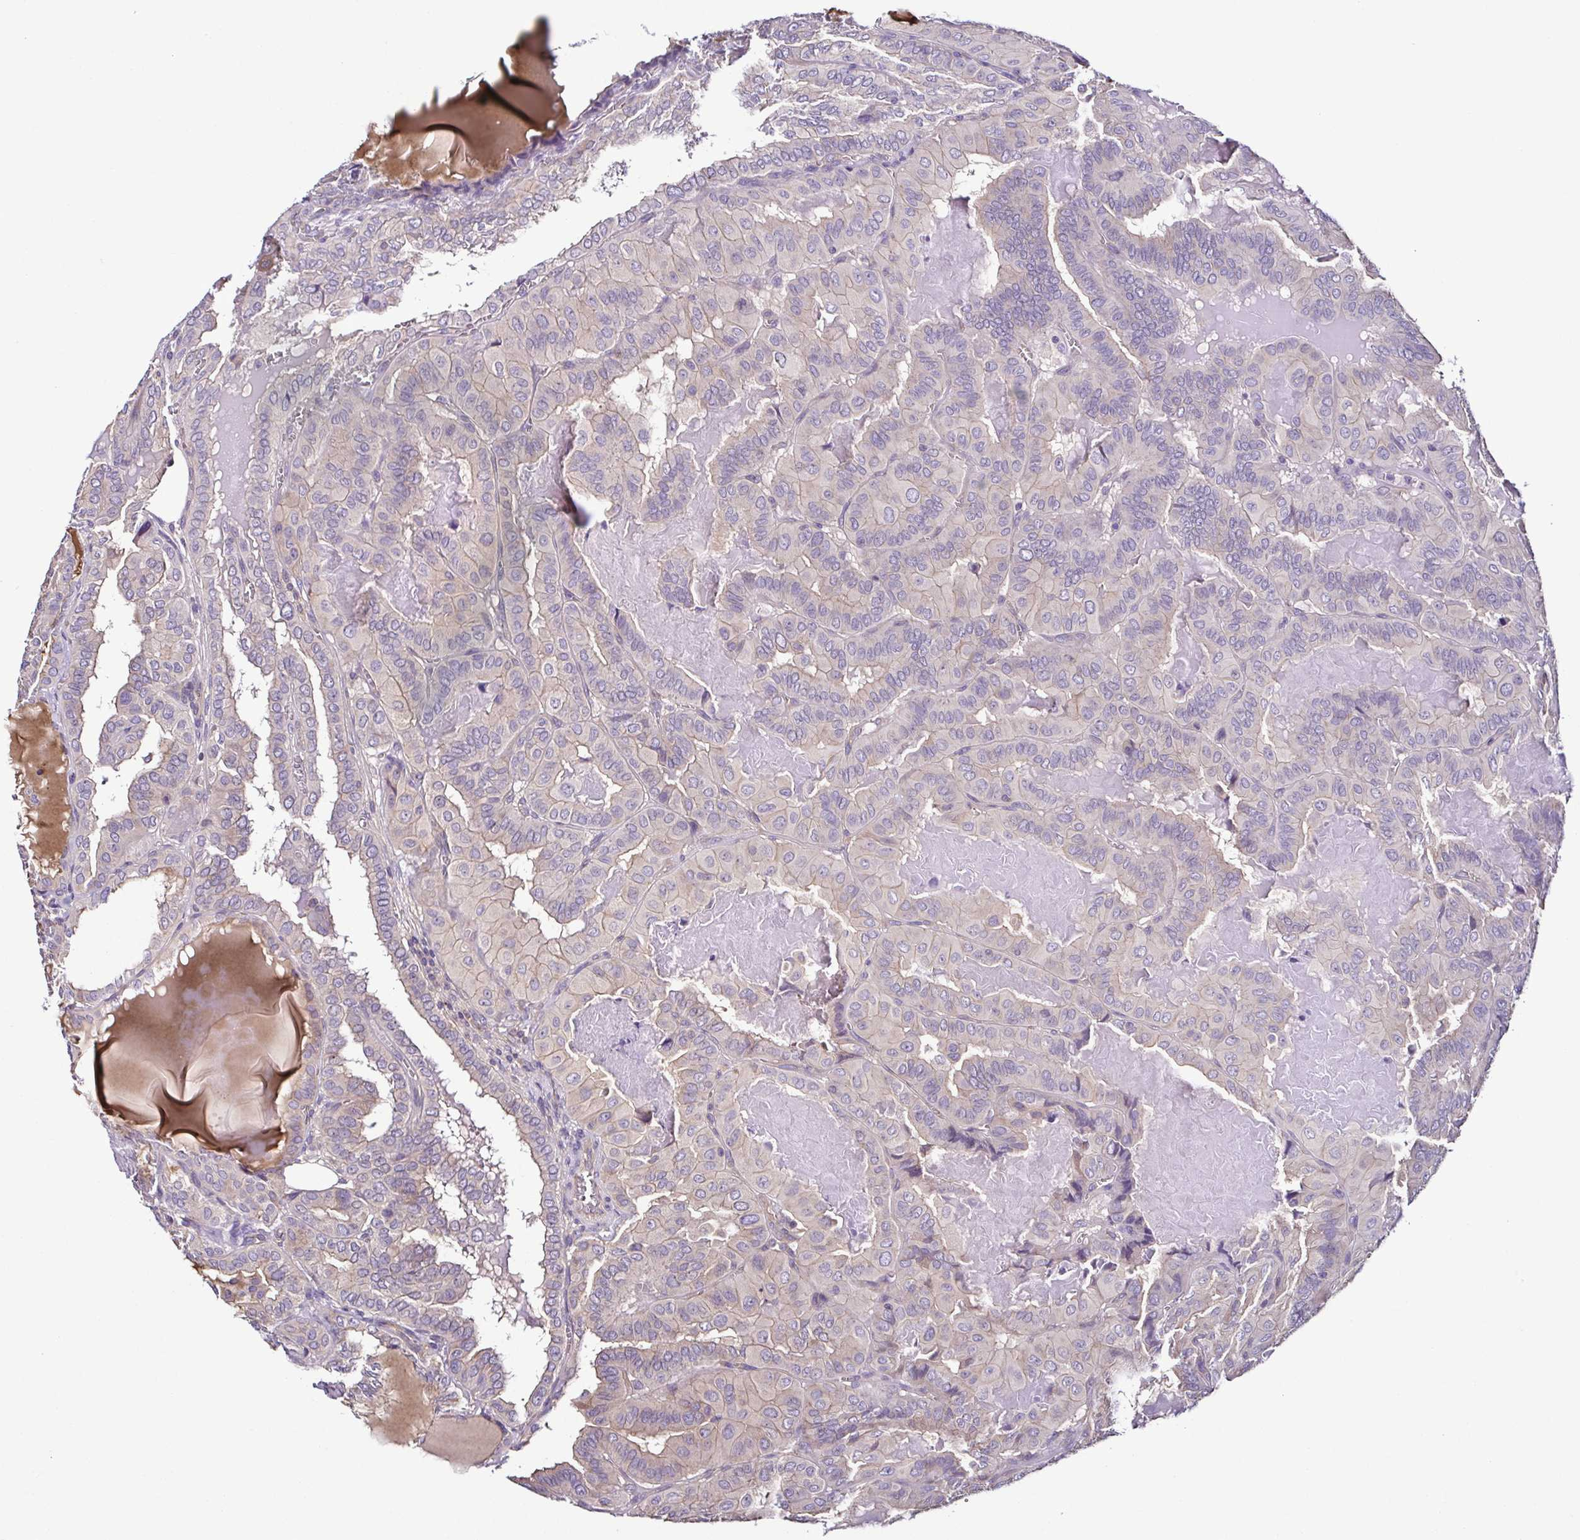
{"staining": {"intensity": "negative", "quantity": "none", "location": "none"}, "tissue": "thyroid cancer", "cell_type": "Tumor cells", "image_type": "cancer", "snomed": [{"axis": "morphology", "description": "Papillary adenocarcinoma, NOS"}, {"axis": "topography", "description": "Thyroid gland"}], "caption": "High magnification brightfield microscopy of thyroid cancer (papillary adenocarcinoma) stained with DAB (3,3'-diaminobenzidine) (brown) and counterstained with hematoxylin (blue): tumor cells show no significant expression.", "gene": "LMOD2", "patient": {"sex": "female", "age": 46}}